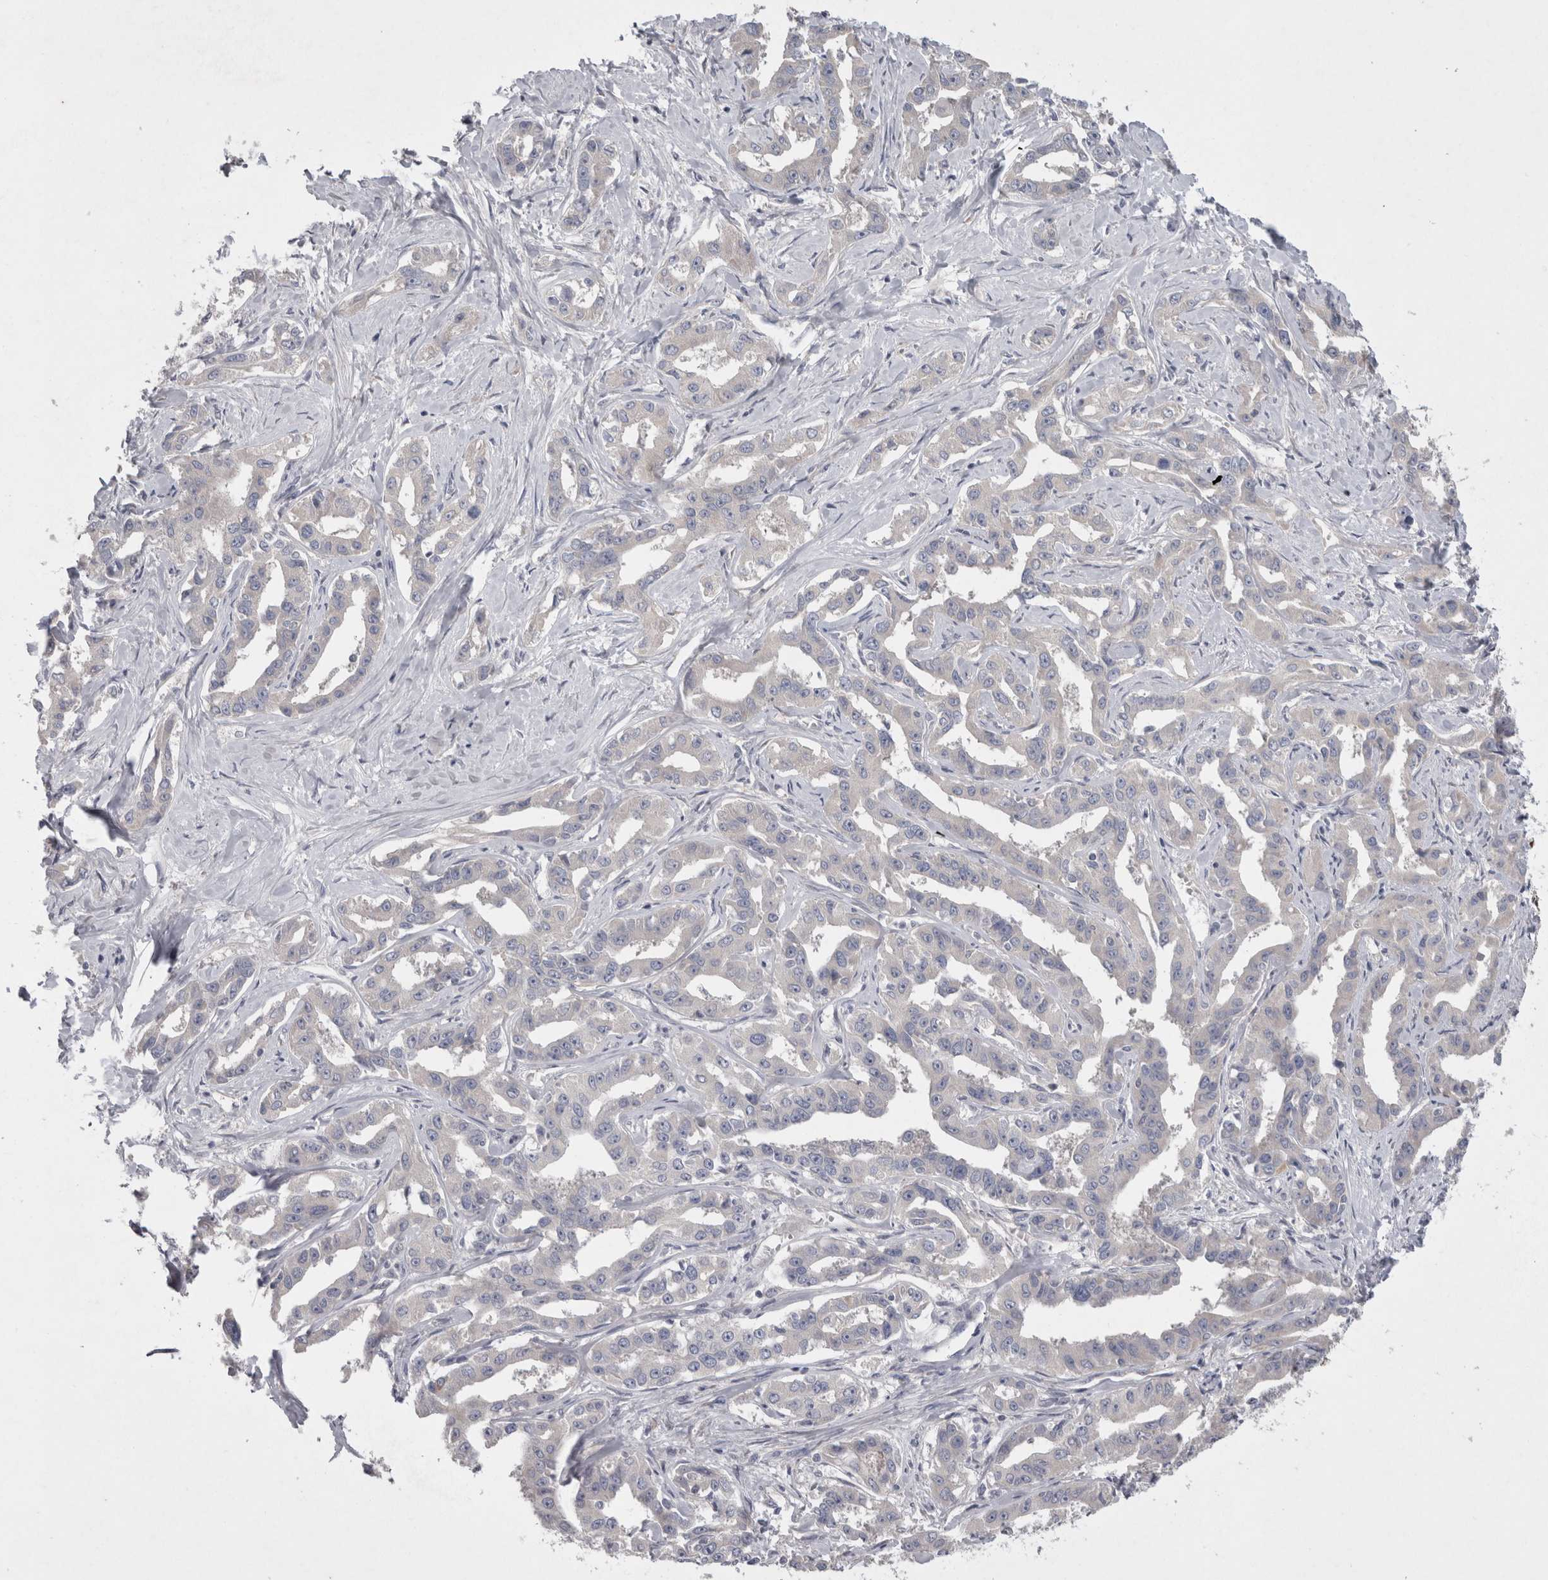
{"staining": {"intensity": "negative", "quantity": "none", "location": "none"}, "tissue": "liver cancer", "cell_type": "Tumor cells", "image_type": "cancer", "snomed": [{"axis": "morphology", "description": "Cholangiocarcinoma"}, {"axis": "topography", "description": "Liver"}], "caption": "Immunohistochemical staining of liver cancer (cholangiocarcinoma) demonstrates no significant positivity in tumor cells.", "gene": "LRRC40", "patient": {"sex": "male", "age": 59}}